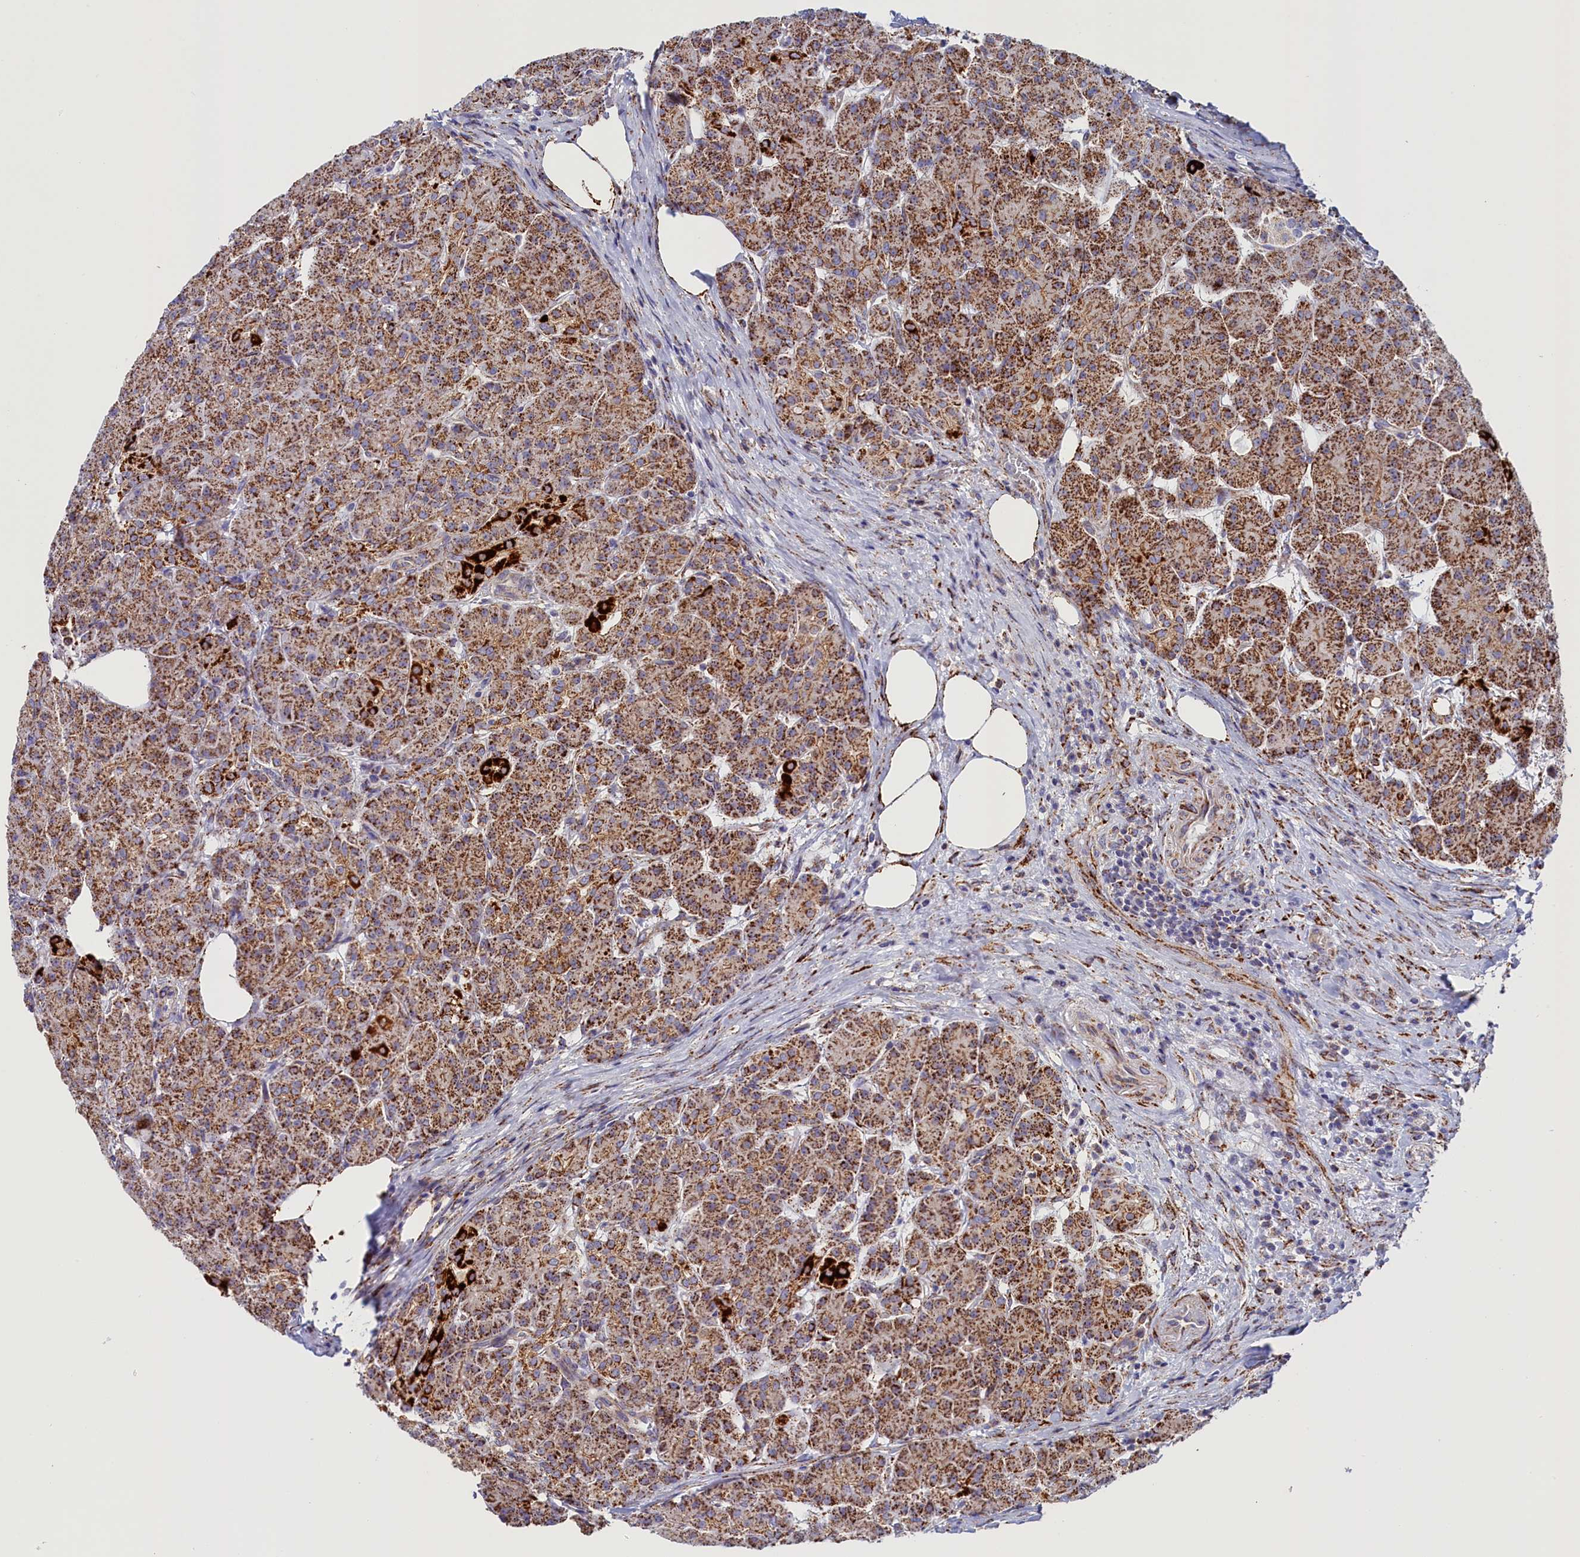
{"staining": {"intensity": "strong", "quantity": ">75%", "location": "cytoplasmic/membranous"}, "tissue": "pancreas", "cell_type": "Exocrine glandular cells", "image_type": "normal", "snomed": [{"axis": "morphology", "description": "Normal tissue, NOS"}, {"axis": "topography", "description": "Pancreas"}], "caption": "Protein expression by immunohistochemistry (IHC) shows strong cytoplasmic/membranous staining in about >75% of exocrine glandular cells in normal pancreas. Immunohistochemistry stains the protein in brown and the nuclei are stained blue.", "gene": "AKTIP", "patient": {"sex": "male", "age": 63}}